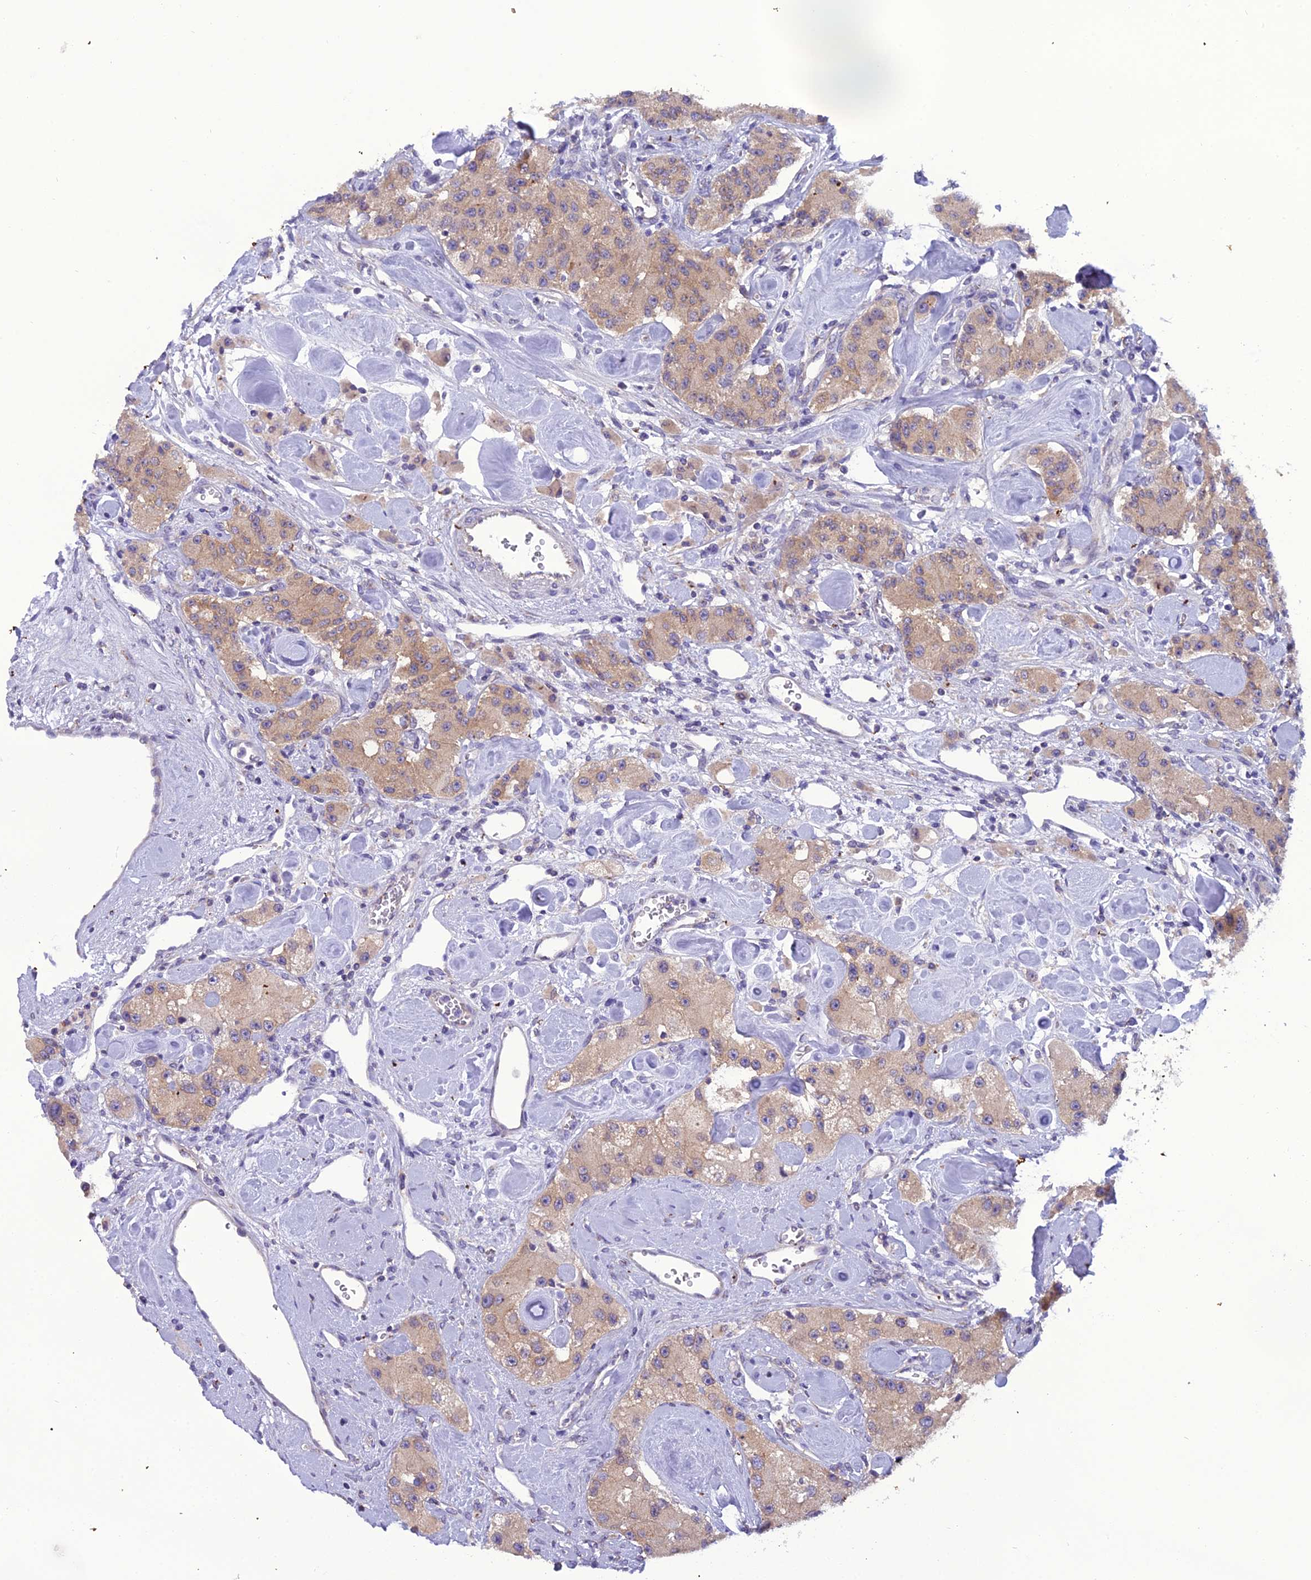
{"staining": {"intensity": "weak", "quantity": ">75%", "location": "cytoplasmic/membranous"}, "tissue": "carcinoid", "cell_type": "Tumor cells", "image_type": "cancer", "snomed": [{"axis": "morphology", "description": "Carcinoid, malignant, NOS"}, {"axis": "topography", "description": "Pancreas"}], "caption": "Tumor cells reveal weak cytoplasmic/membranous staining in about >75% of cells in malignant carcinoid.", "gene": "GOLPH3", "patient": {"sex": "male", "age": 41}}